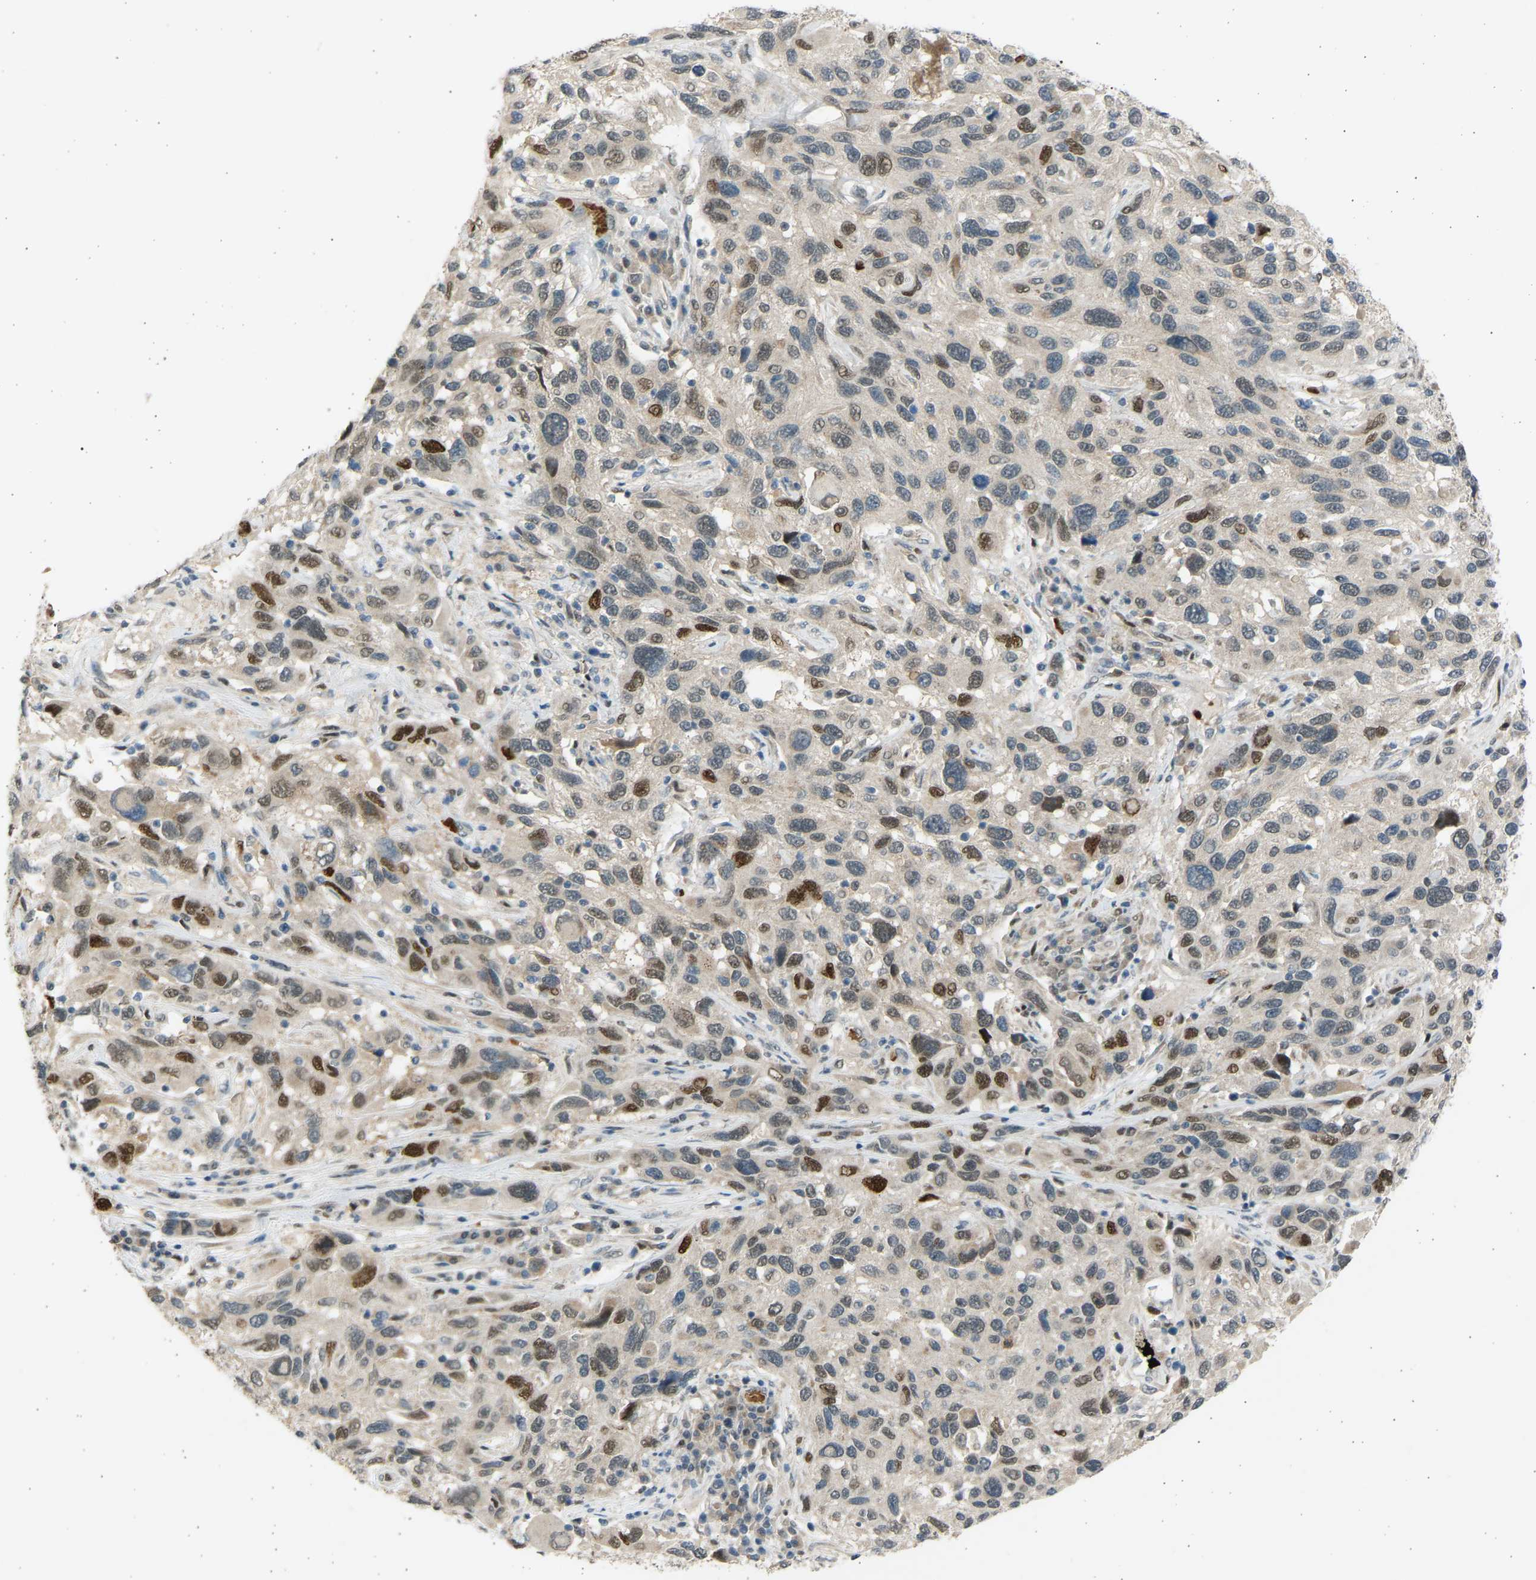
{"staining": {"intensity": "strong", "quantity": "25%-75%", "location": "nuclear"}, "tissue": "melanoma", "cell_type": "Tumor cells", "image_type": "cancer", "snomed": [{"axis": "morphology", "description": "Malignant melanoma, NOS"}, {"axis": "topography", "description": "Skin"}], "caption": "A brown stain shows strong nuclear expression of a protein in human malignant melanoma tumor cells.", "gene": "BIRC2", "patient": {"sex": "male", "age": 53}}